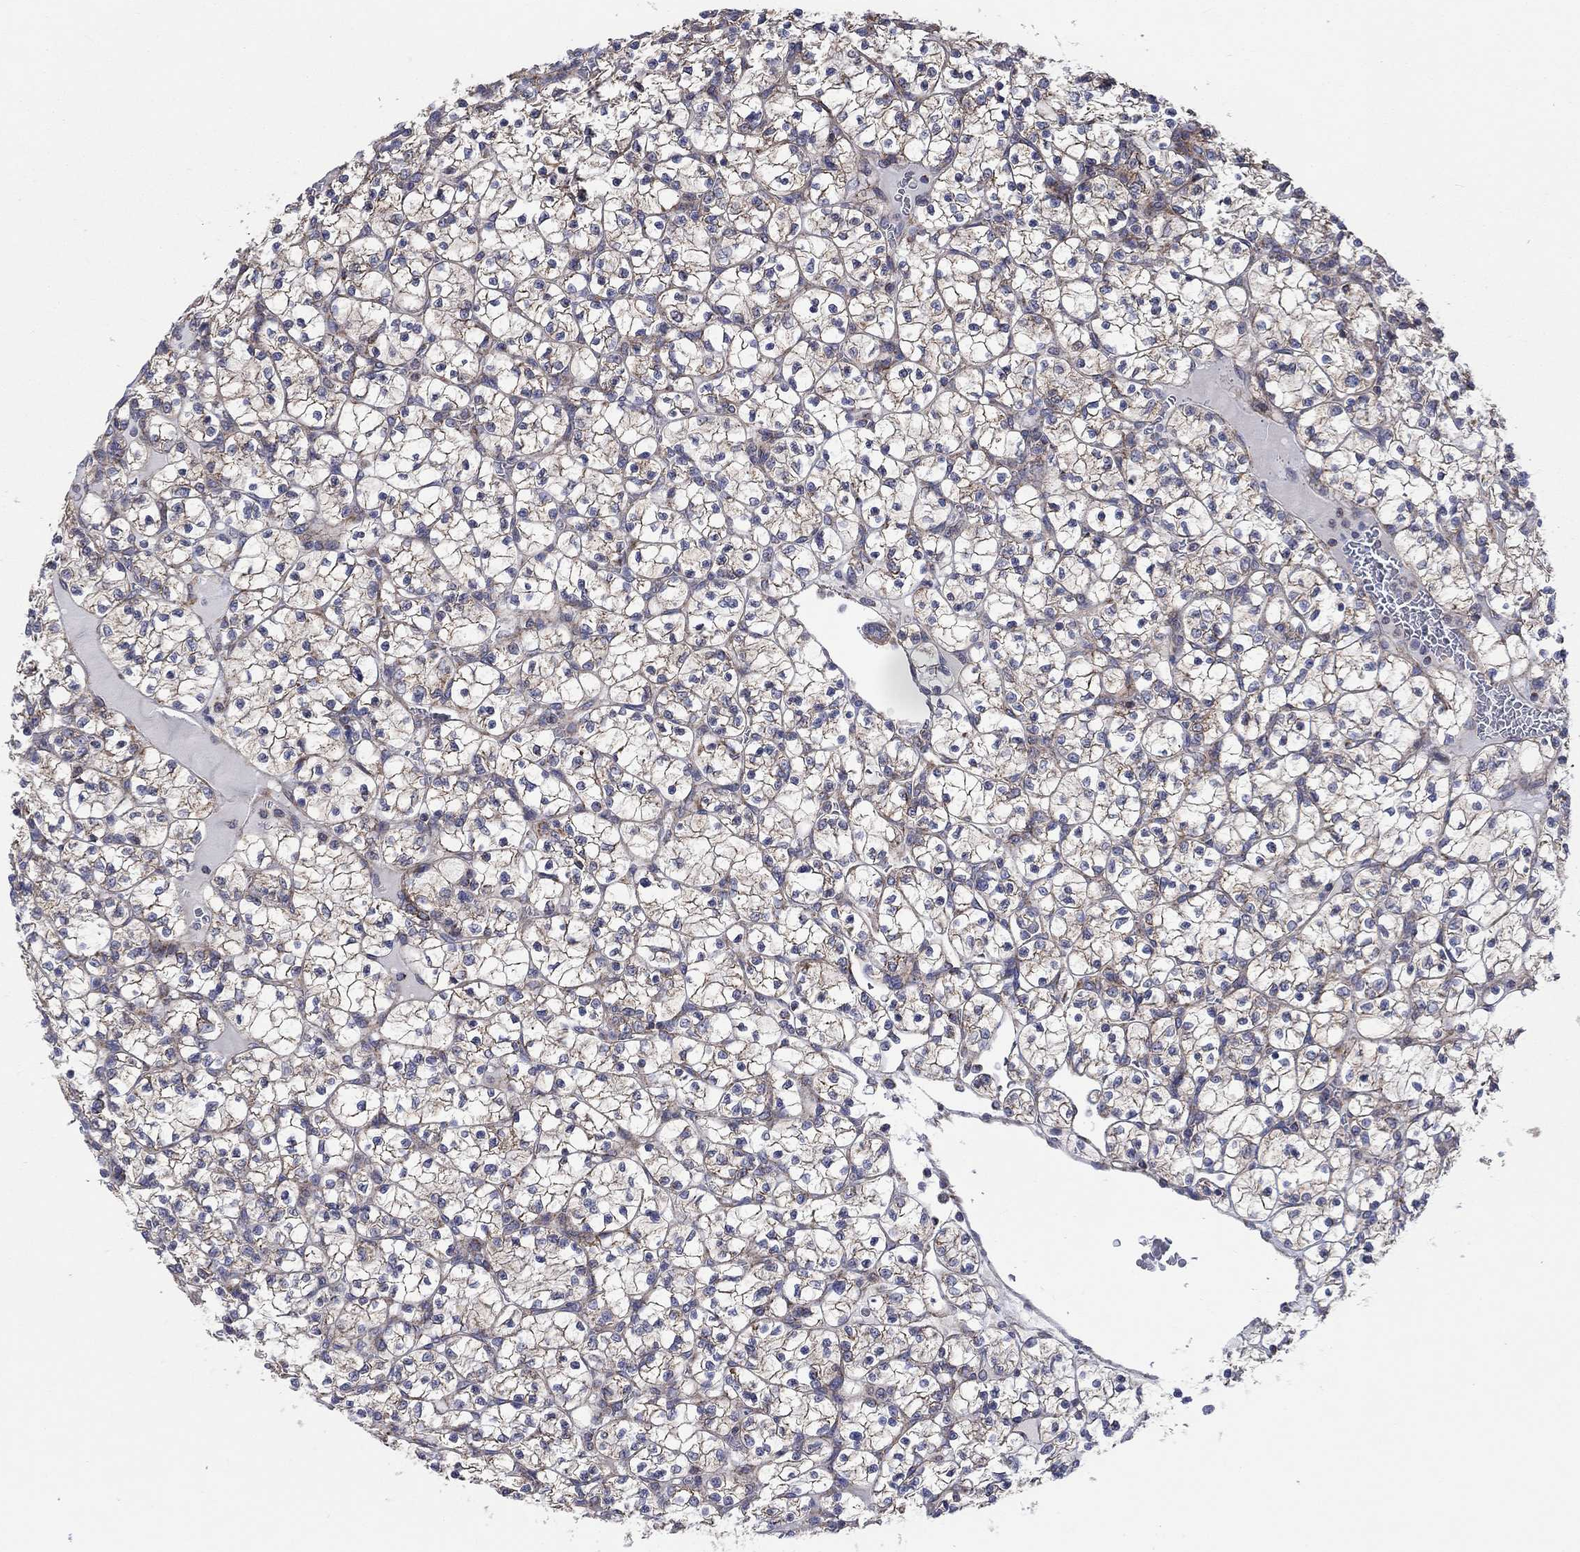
{"staining": {"intensity": "moderate", "quantity": "25%-75%", "location": "cytoplasmic/membranous"}, "tissue": "renal cancer", "cell_type": "Tumor cells", "image_type": "cancer", "snomed": [{"axis": "morphology", "description": "Adenocarcinoma, NOS"}, {"axis": "topography", "description": "Kidney"}], "caption": "There is medium levels of moderate cytoplasmic/membranous staining in tumor cells of adenocarcinoma (renal), as demonstrated by immunohistochemical staining (brown color).", "gene": "RPLP0", "patient": {"sex": "female", "age": 89}}